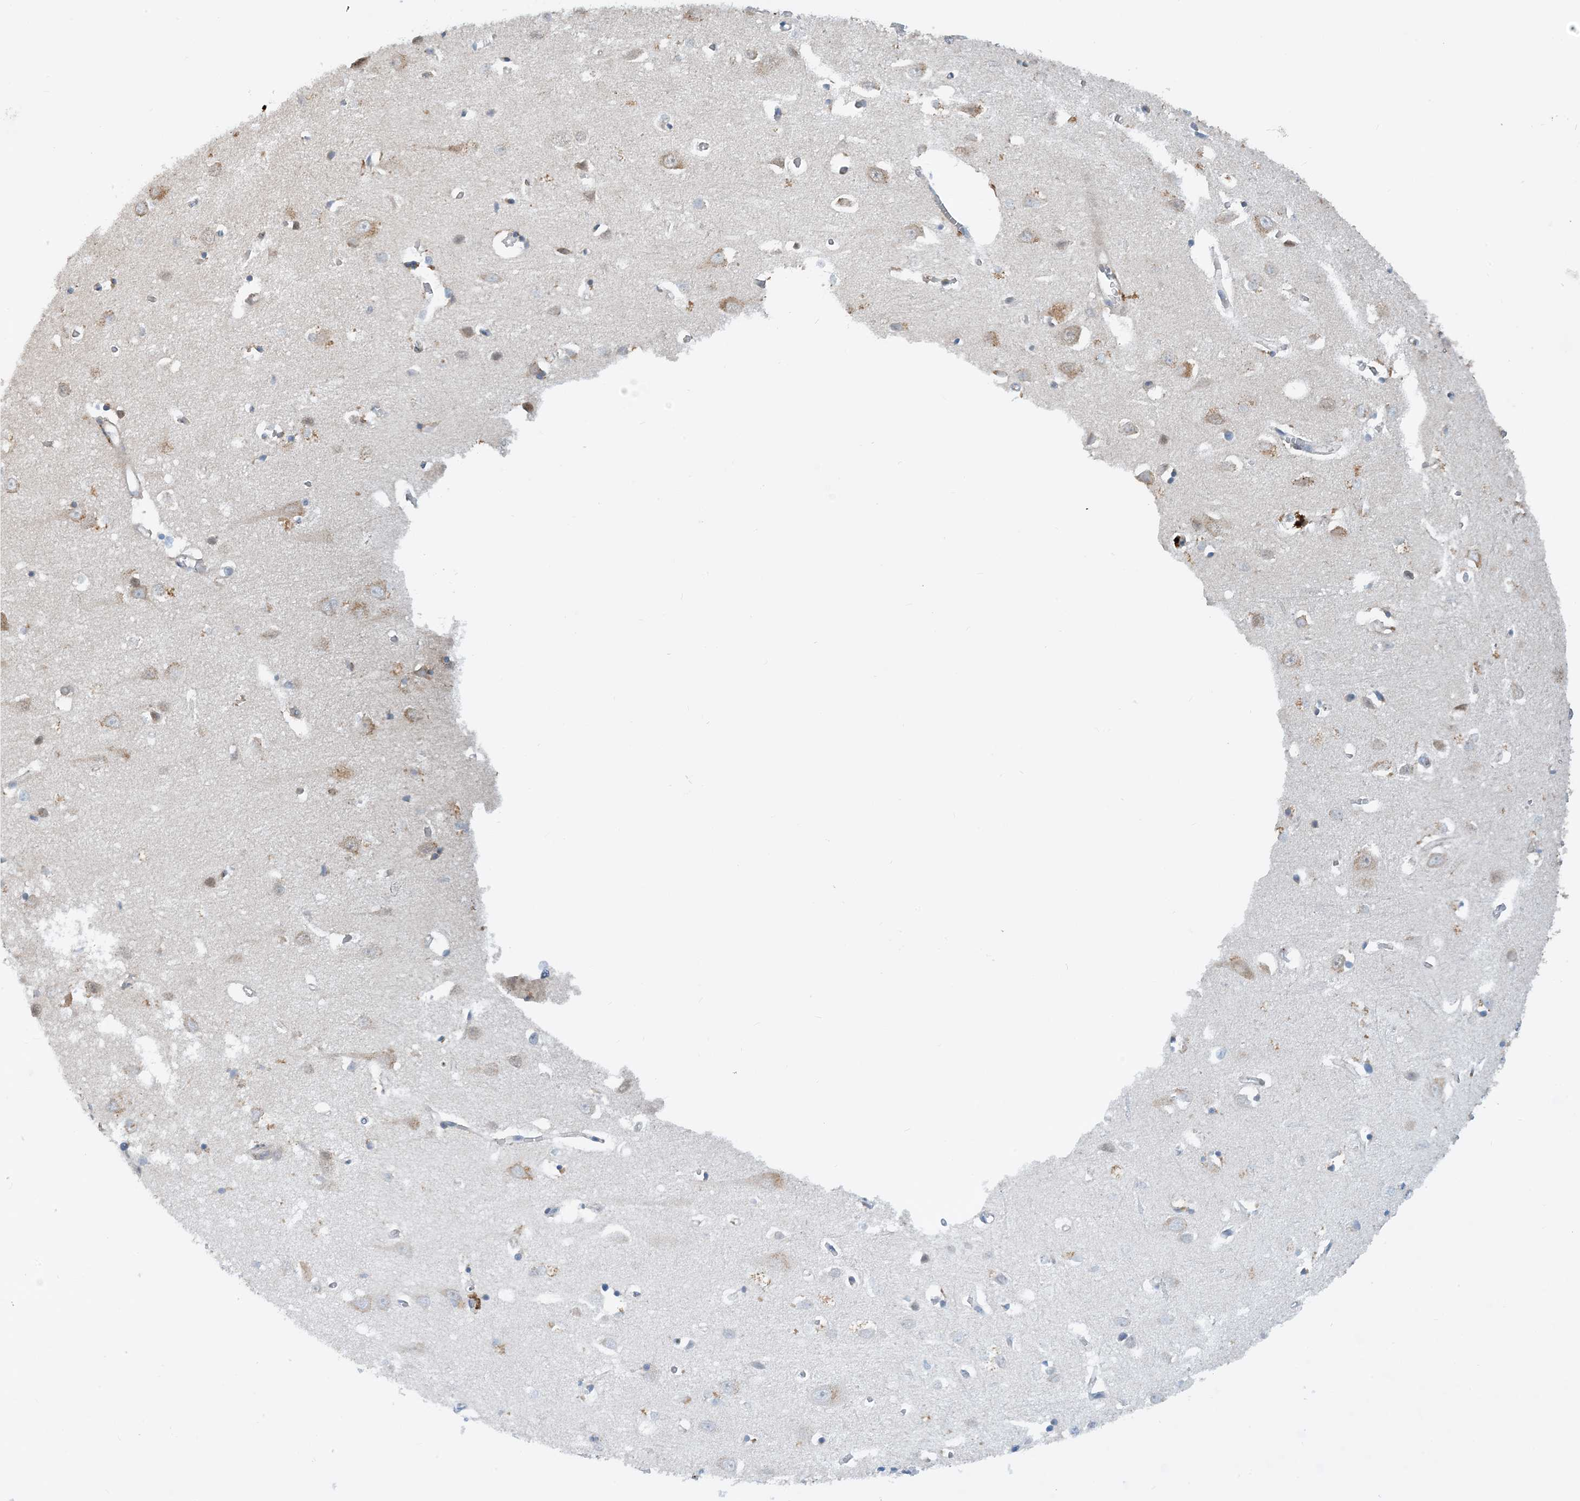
{"staining": {"intensity": "negative", "quantity": "none", "location": "none"}, "tissue": "cerebral cortex", "cell_type": "Endothelial cells", "image_type": "normal", "snomed": [{"axis": "morphology", "description": "Normal tissue, NOS"}, {"axis": "topography", "description": "Cerebral cortex"}], "caption": "Immunohistochemical staining of benign human cerebral cortex demonstrates no significant staining in endothelial cells.", "gene": "PHOSPHO2", "patient": {"sex": "female", "age": 64}}